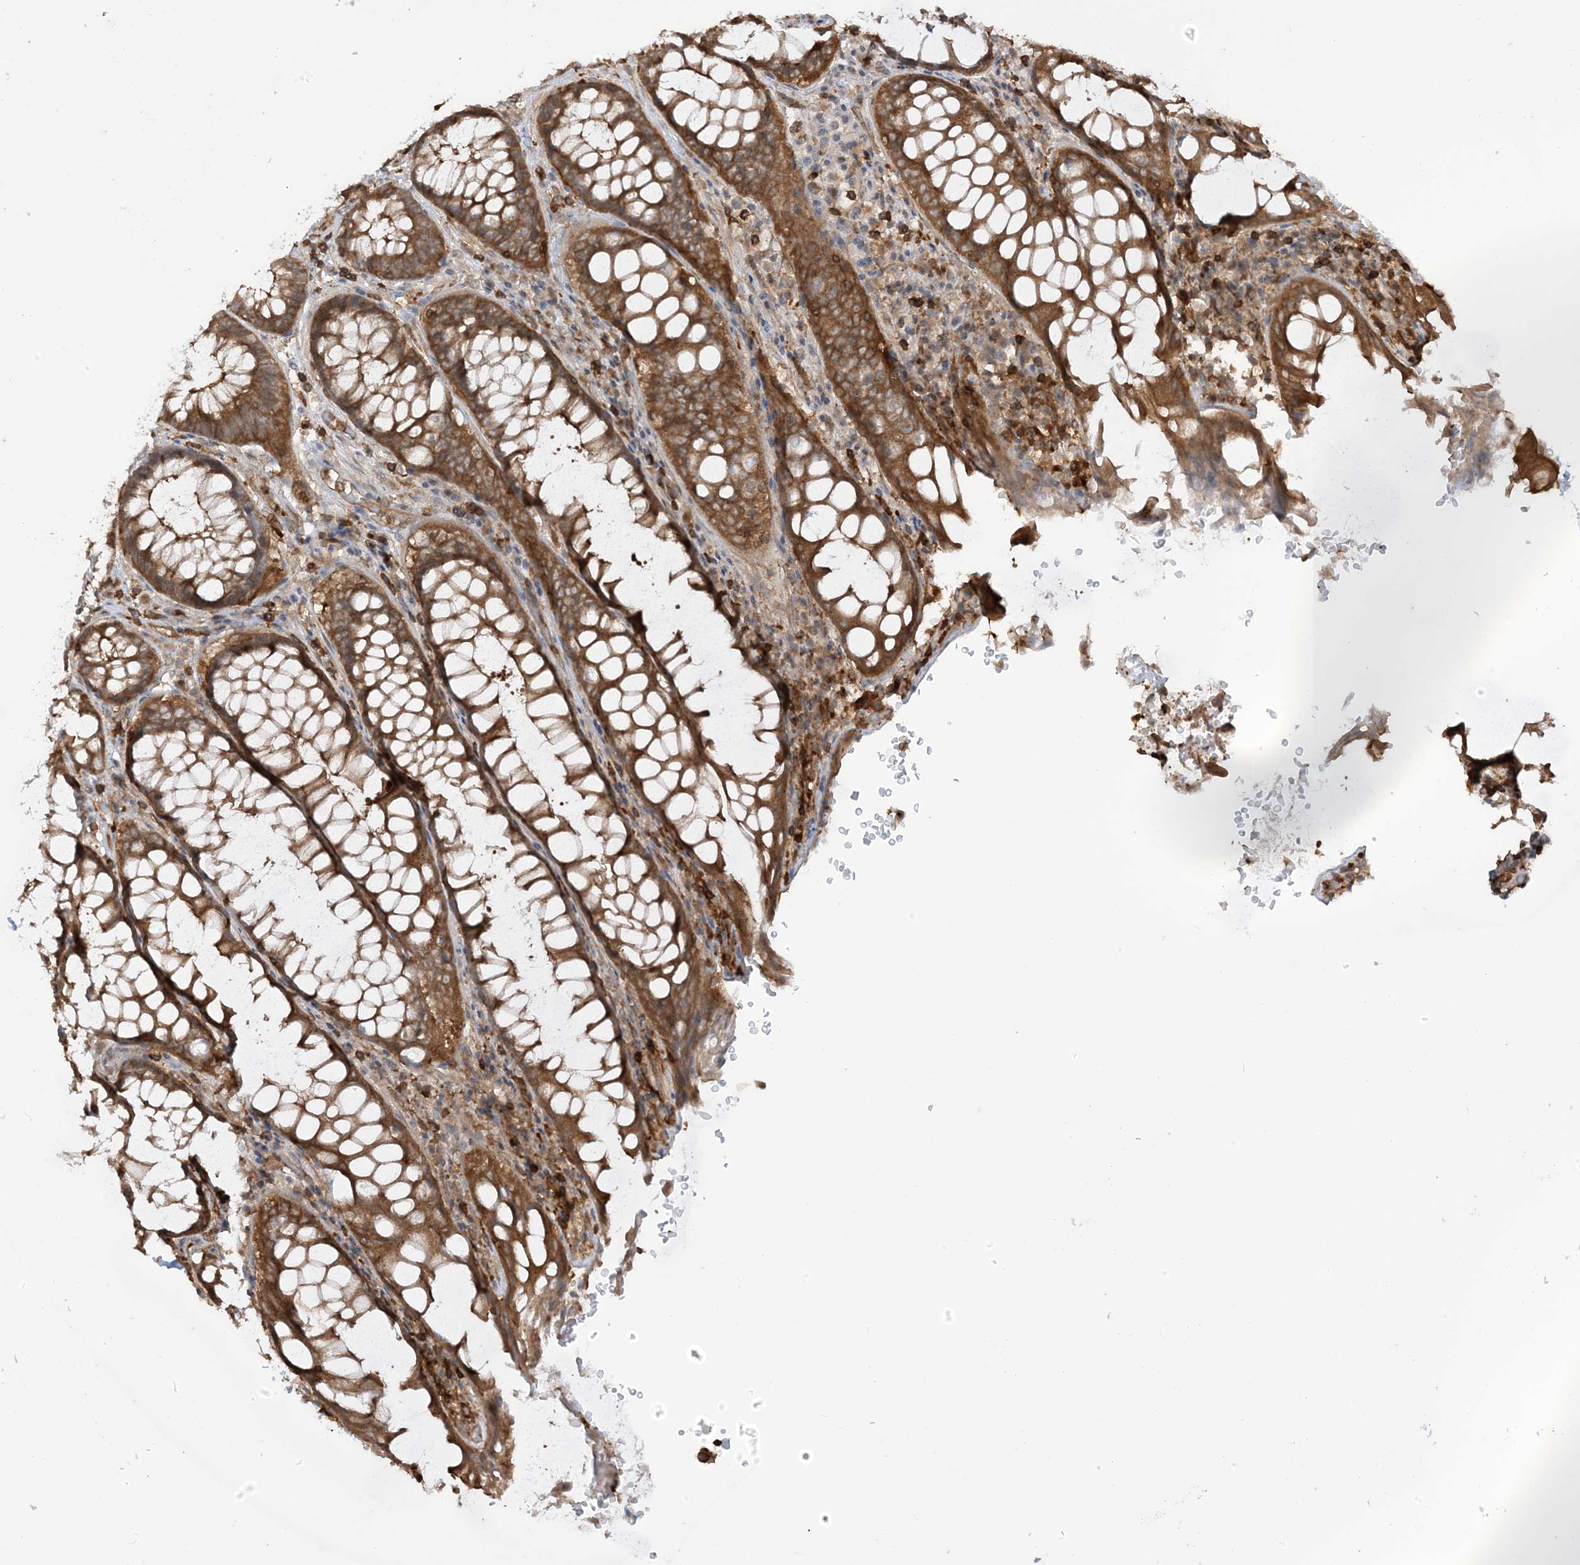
{"staining": {"intensity": "moderate", "quantity": ">75%", "location": "cytoplasmic/membranous"}, "tissue": "rectum", "cell_type": "Glandular cells", "image_type": "normal", "snomed": [{"axis": "morphology", "description": "Normal tissue, NOS"}, {"axis": "topography", "description": "Rectum"}], "caption": "Immunohistochemistry histopathology image of normal rectum stained for a protein (brown), which reveals medium levels of moderate cytoplasmic/membranous positivity in approximately >75% of glandular cells.", "gene": "CAPZB", "patient": {"sex": "male", "age": 64}}